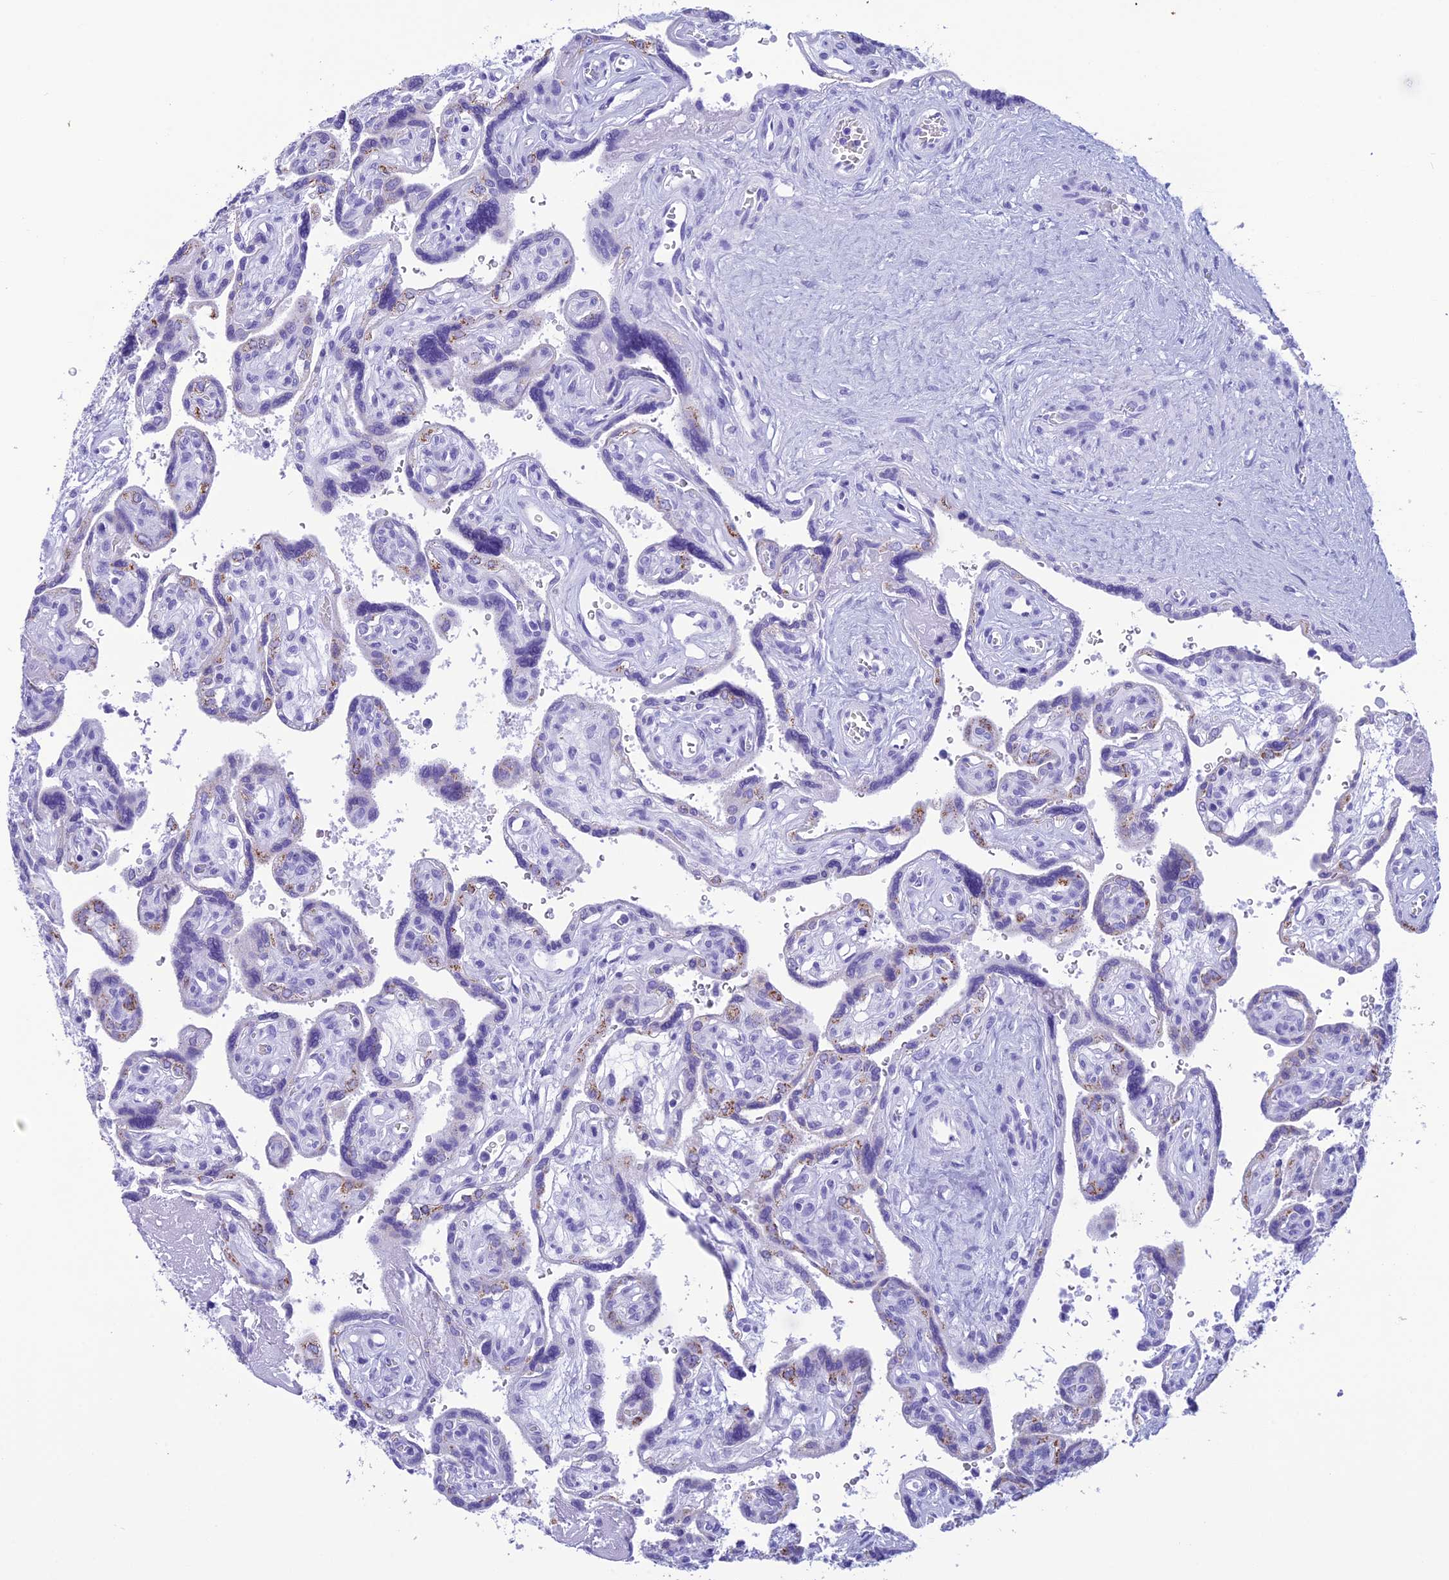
{"staining": {"intensity": "moderate", "quantity": "<25%", "location": "cytoplasmic/membranous"}, "tissue": "placenta", "cell_type": "Trophoblastic cells", "image_type": "normal", "snomed": [{"axis": "morphology", "description": "Normal tissue, NOS"}, {"axis": "topography", "description": "Placenta"}], "caption": "Immunohistochemical staining of benign human placenta demonstrates <25% levels of moderate cytoplasmic/membranous protein staining in about <25% of trophoblastic cells.", "gene": "TRAM1L1", "patient": {"sex": "female", "age": 39}}